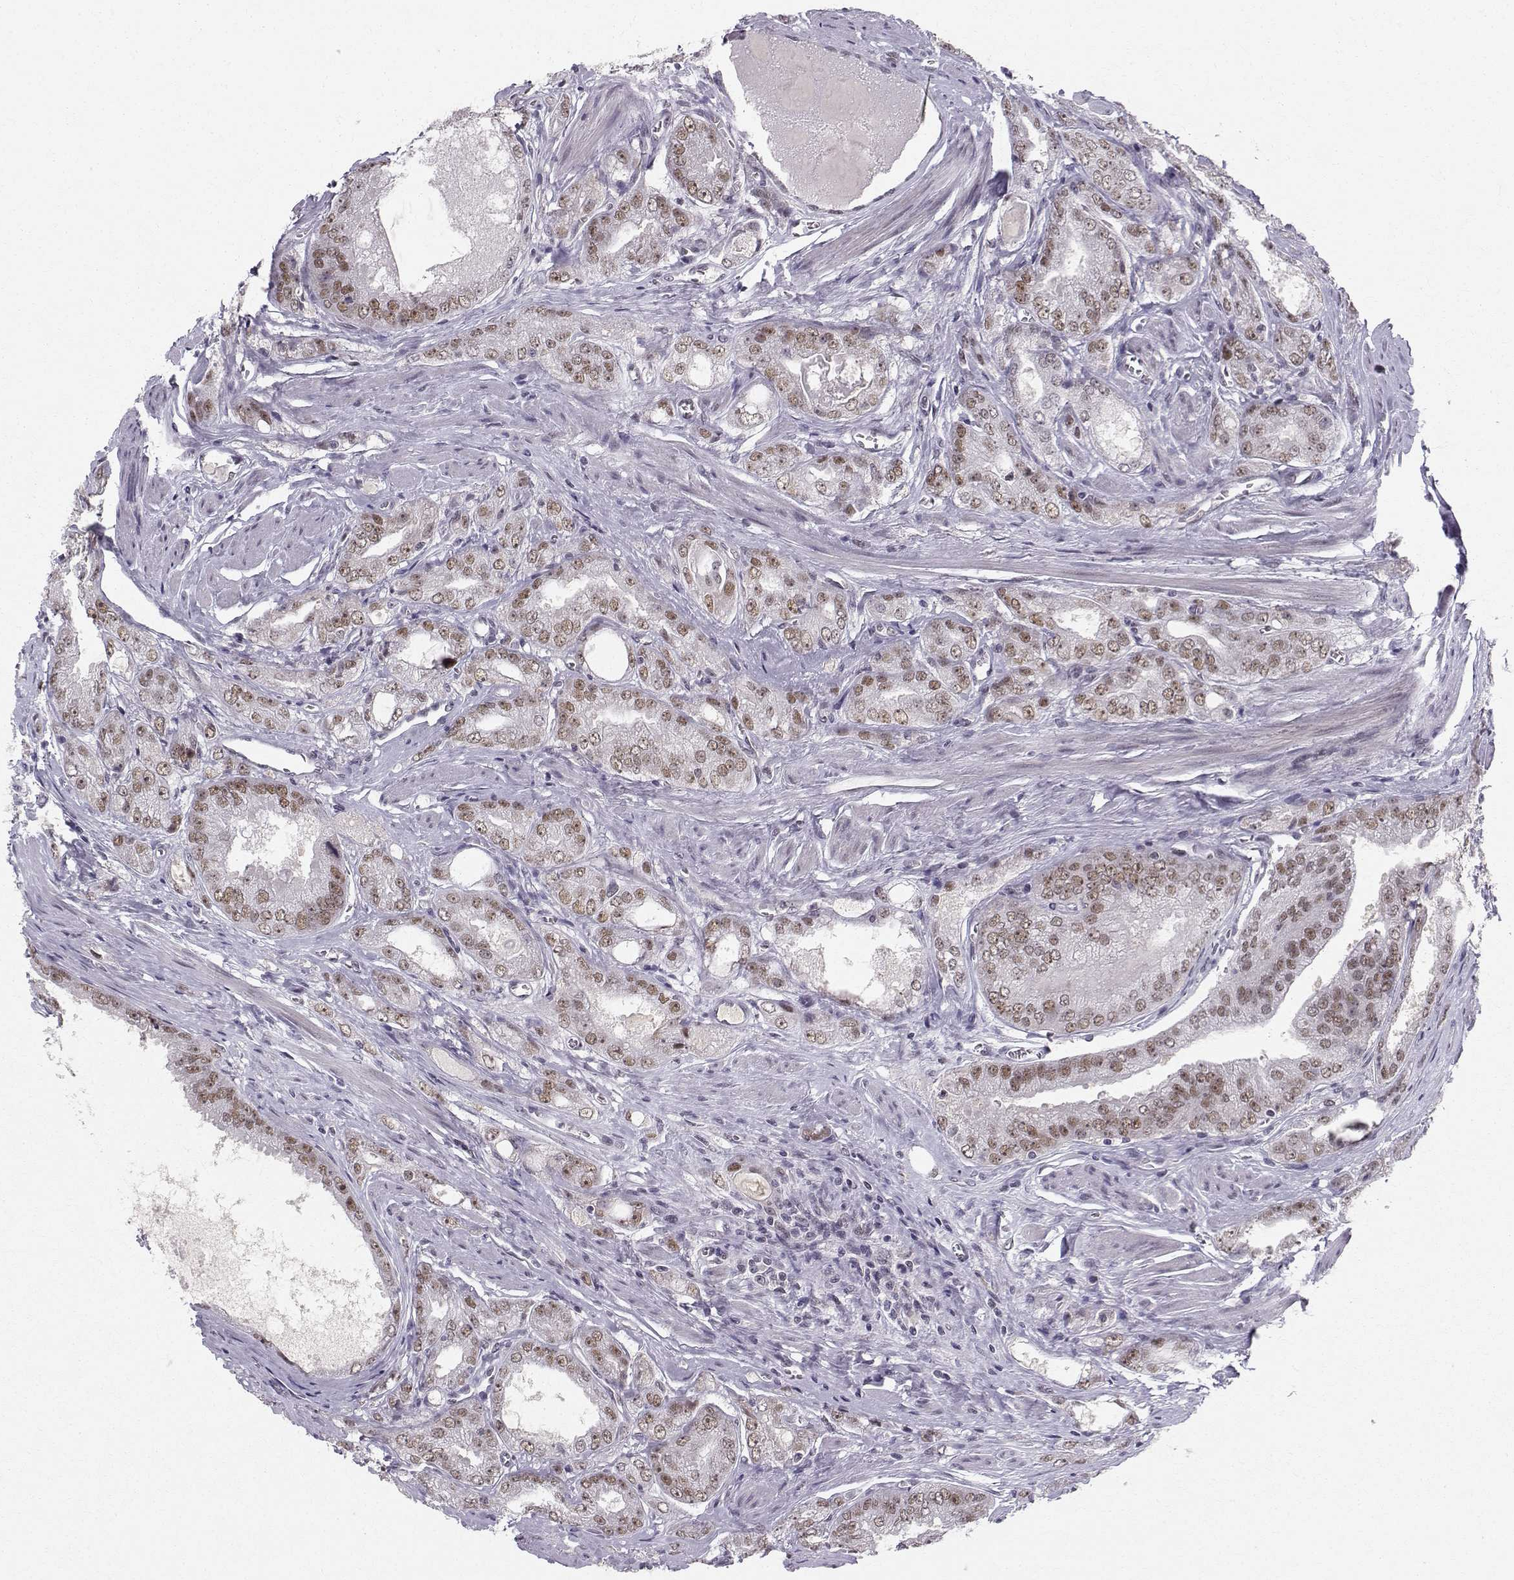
{"staining": {"intensity": "moderate", "quantity": "25%-75%", "location": "nuclear"}, "tissue": "prostate cancer", "cell_type": "Tumor cells", "image_type": "cancer", "snomed": [{"axis": "morphology", "description": "Adenocarcinoma, NOS"}, {"axis": "morphology", "description": "Adenocarcinoma, High grade"}, {"axis": "topography", "description": "Prostate"}], "caption": "Immunohistochemistry photomicrograph of neoplastic tissue: prostate cancer stained using immunohistochemistry exhibits medium levels of moderate protein expression localized specifically in the nuclear of tumor cells, appearing as a nuclear brown color.", "gene": "RPP38", "patient": {"sex": "male", "age": 70}}